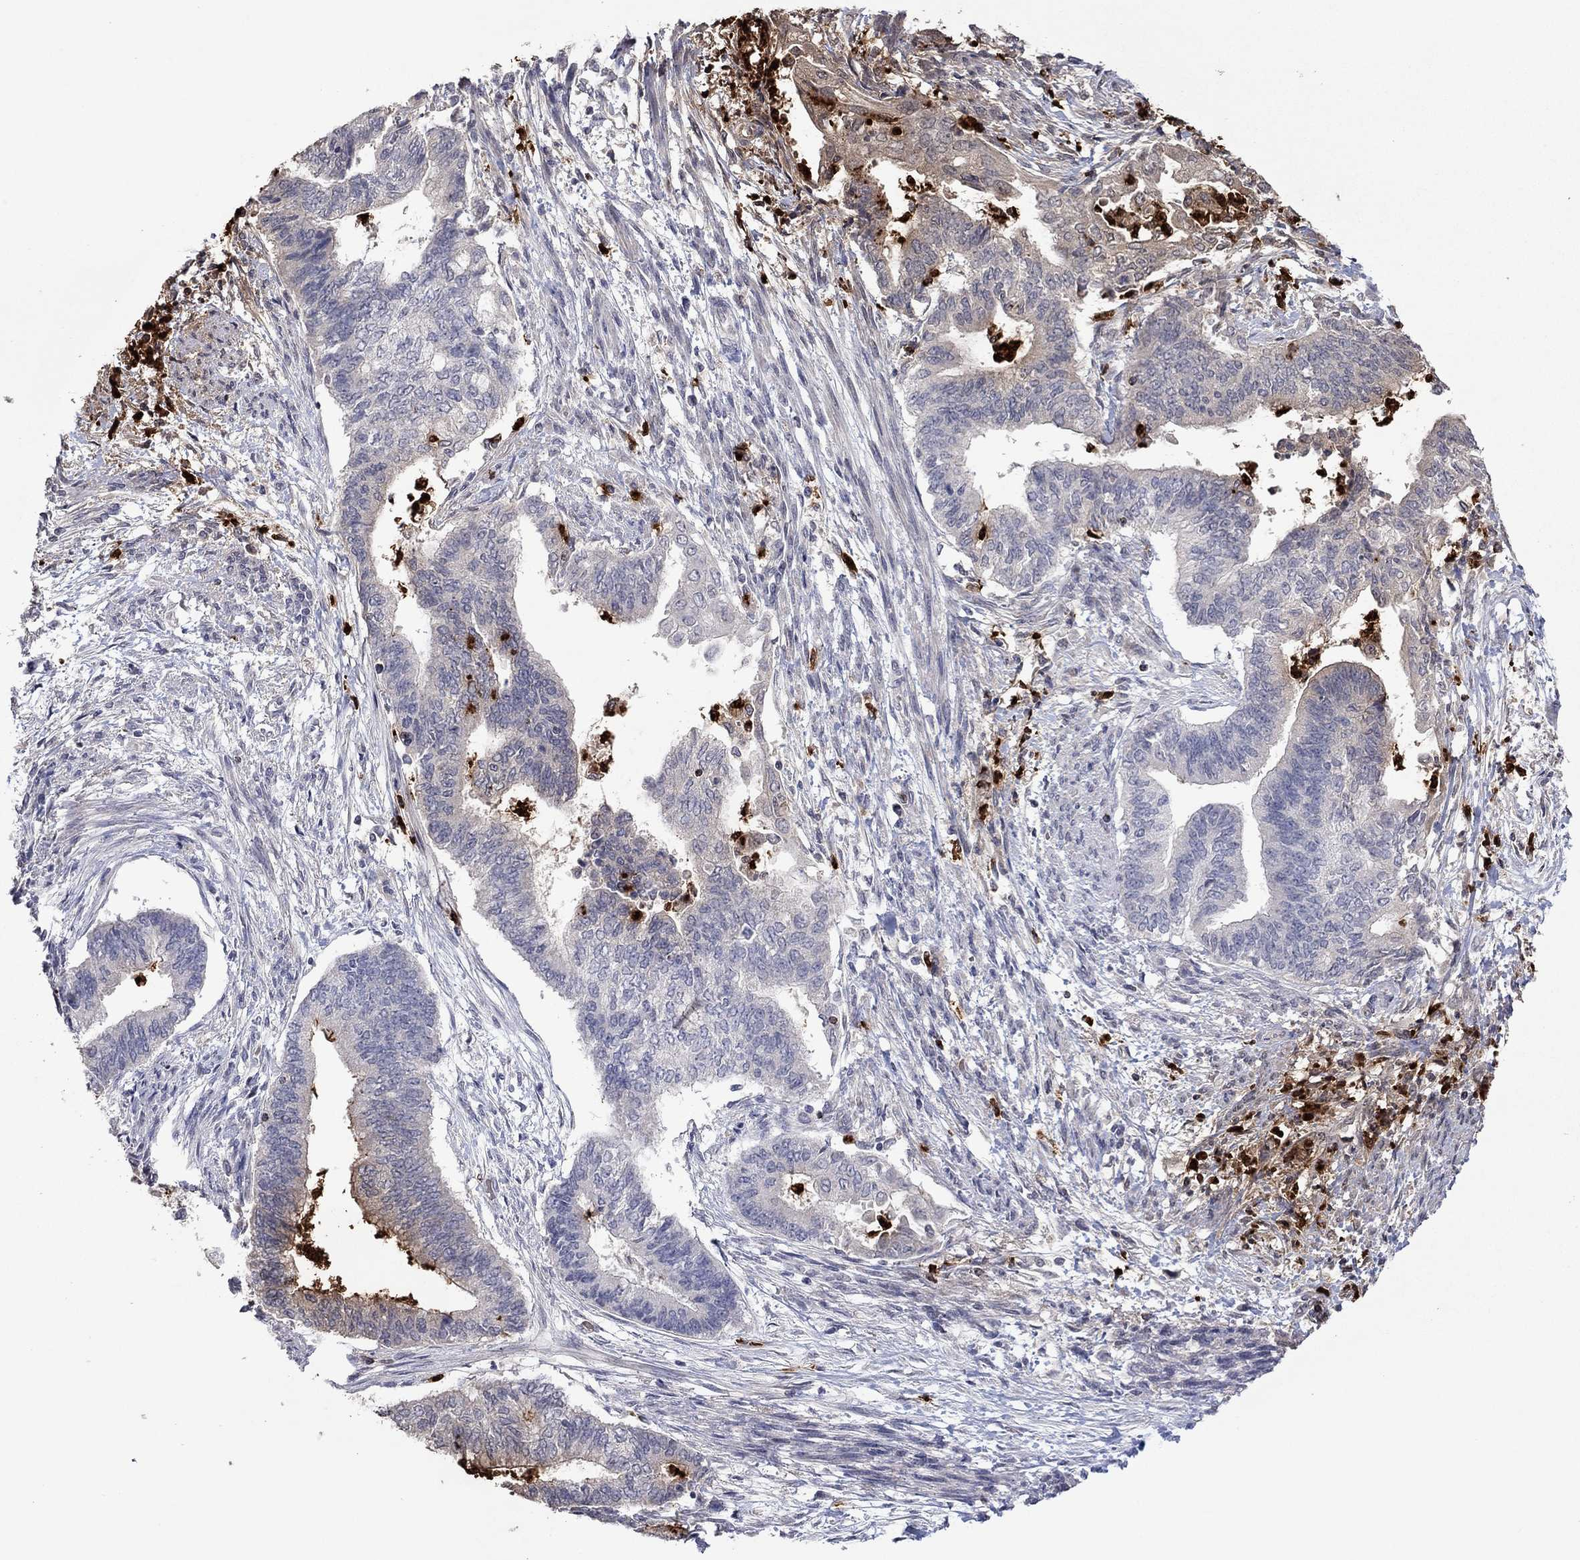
{"staining": {"intensity": "negative", "quantity": "none", "location": "none"}, "tissue": "endometrial cancer", "cell_type": "Tumor cells", "image_type": "cancer", "snomed": [{"axis": "morphology", "description": "Adenocarcinoma, NOS"}, {"axis": "topography", "description": "Endometrium"}], "caption": "Tumor cells show no significant positivity in endometrial adenocarcinoma. (DAB (3,3'-diaminobenzidine) IHC, high magnification).", "gene": "CCL5", "patient": {"sex": "female", "age": 65}}